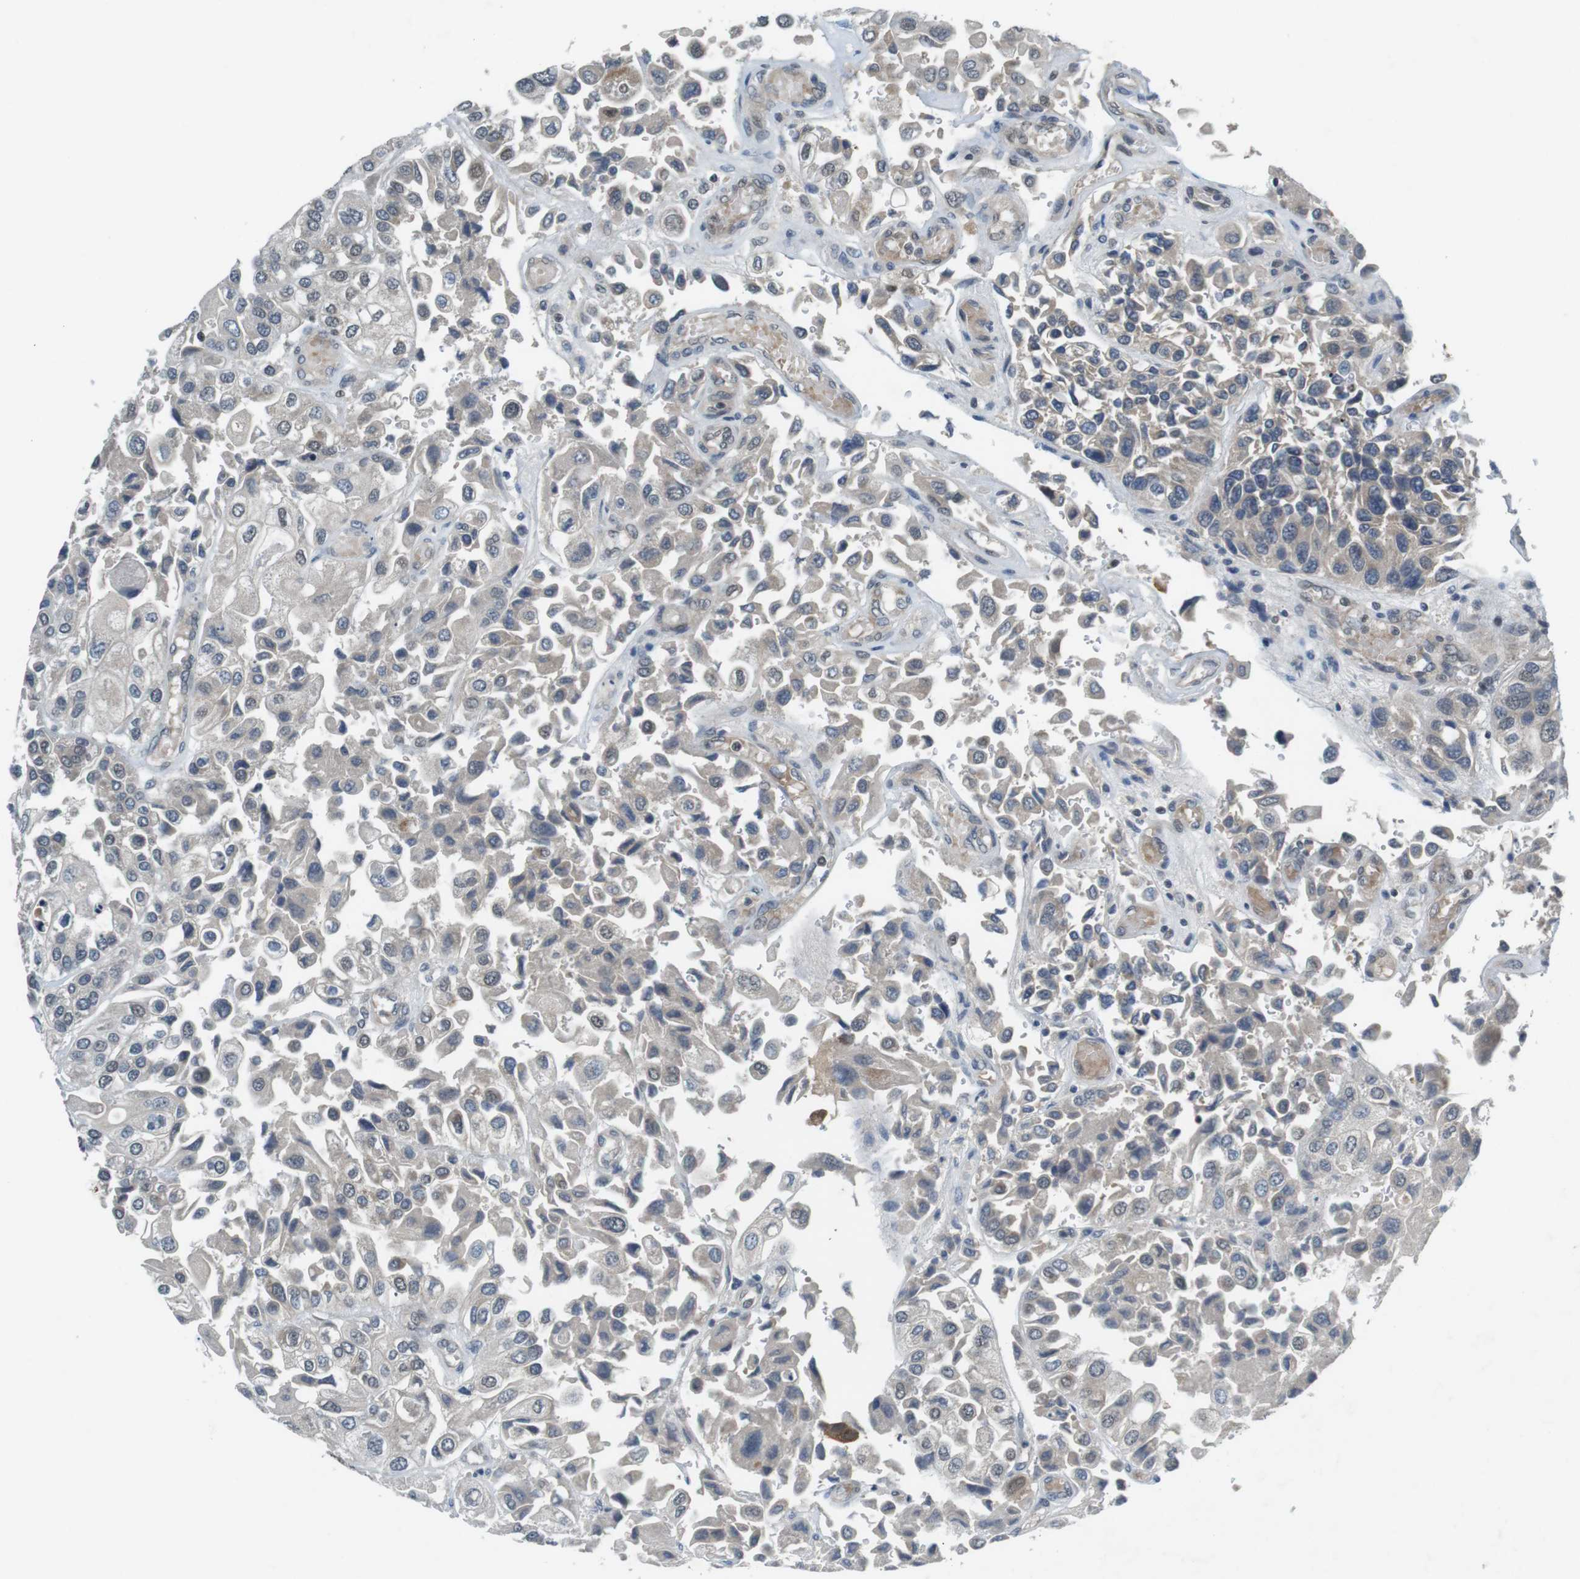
{"staining": {"intensity": "negative", "quantity": "none", "location": "none"}, "tissue": "urothelial cancer", "cell_type": "Tumor cells", "image_type": "cancer", "snomed": [{"axis": "morphology", "description": "Urothelial carcinoma, High grade"}, {"axis": "topography", "description": "Urinary bladder"}], "caption": "High magnification brightfield microscopy of urothelial cancer stained with DAB (3,3'-diaminobenzidine) (brown) and counterstained with hematoxylin (blue): tumor cells show no significant staining. (DAB IHC, high magnification).", "gene": "MAPKAPK5", "patient": {"sex": "female", "age": 64}}